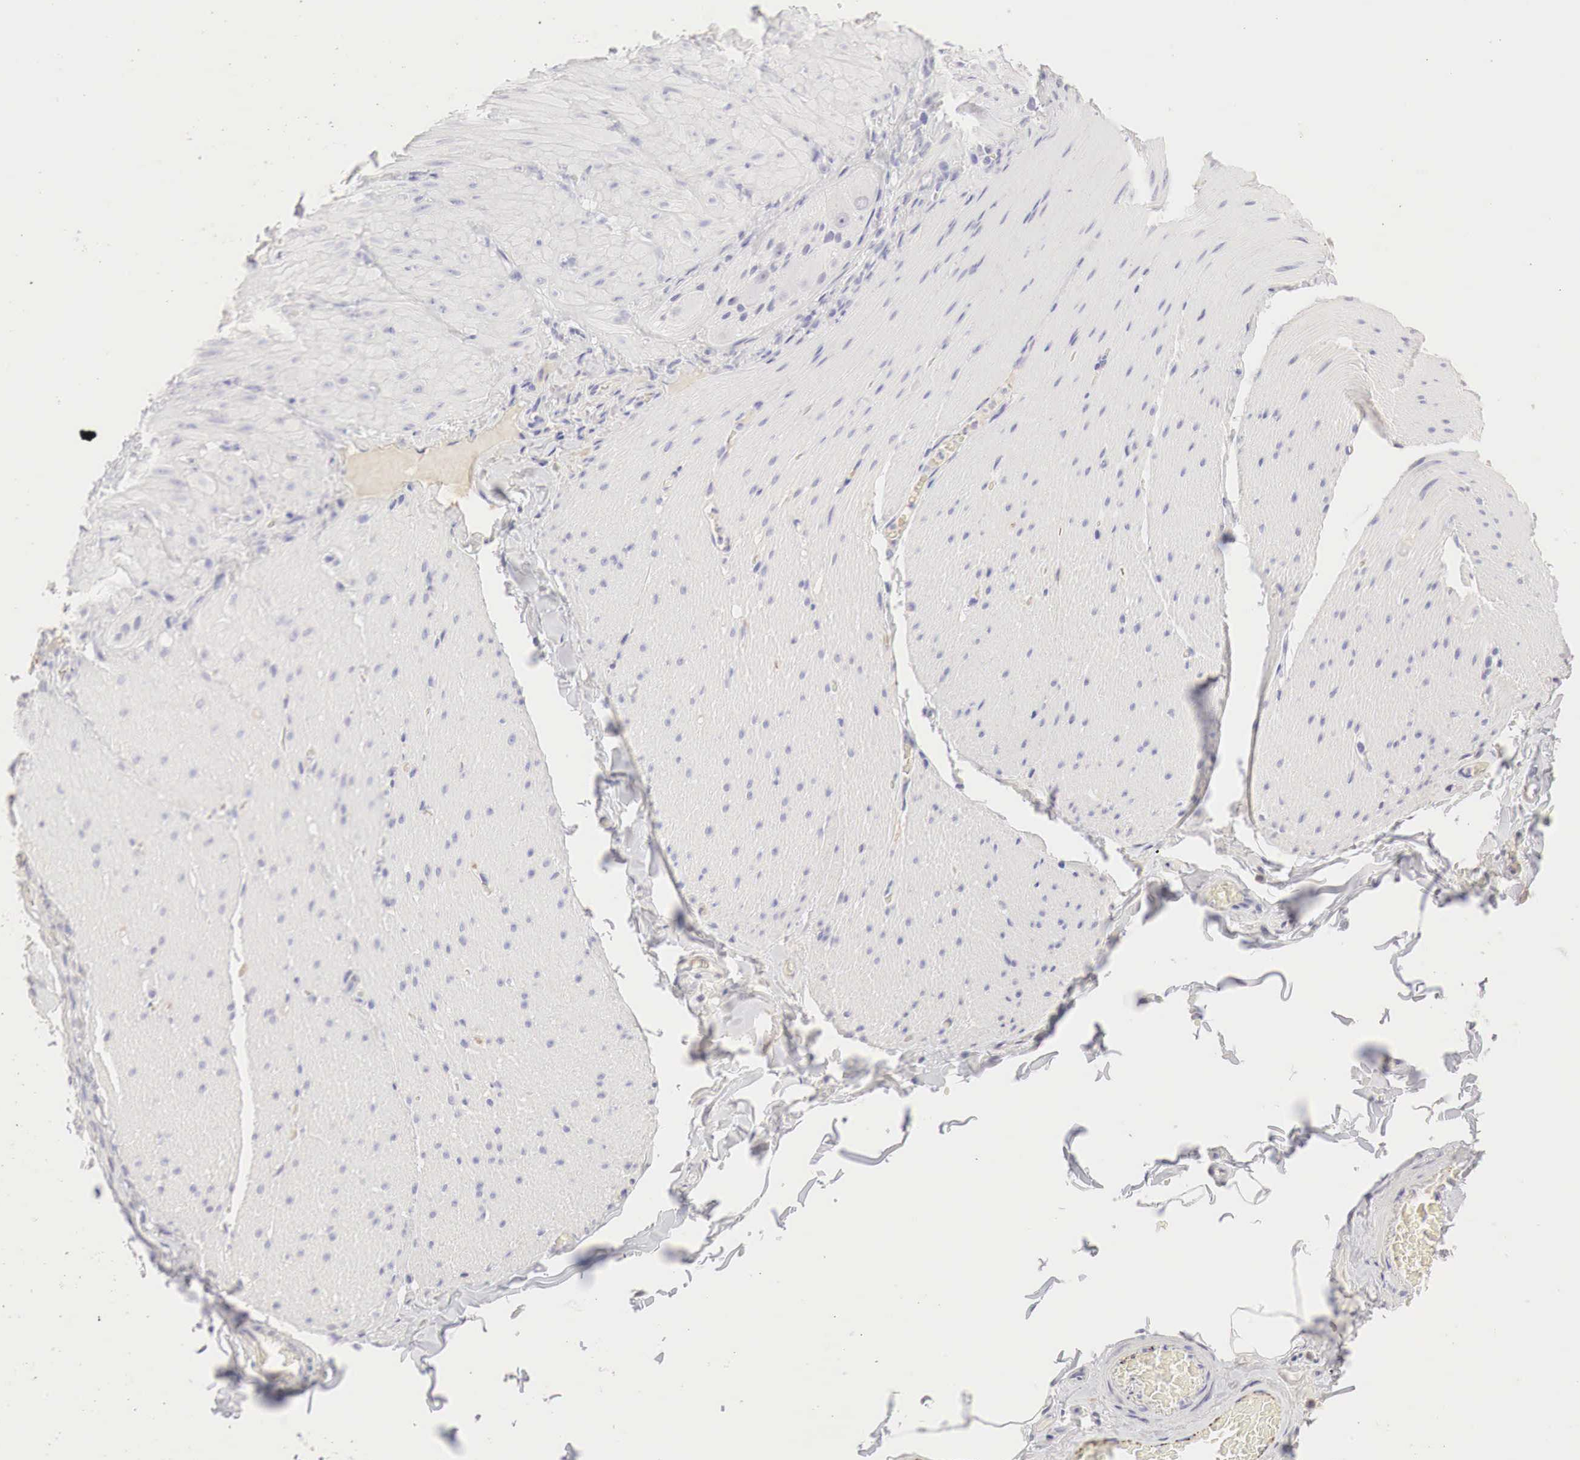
{"staining": {"intensity": "negative", "quantity": "none", "location": "none"}, "tissue": "smooth muscle", "cell_type": "Smooth muscle cells", "image_type": "normal", "snomed": [{"axis": "morphology", "description": "Normal tissue, NOS"}, {"axis": "topography", "description": "Duodenum"}], "caption": "Protein analysis of unremarkable smooth muscle demonstrates no significant staining in smooth muscle cells. (DAB (3,3'-diaminobenzidine) IHC visualized using brightfield microscopy, high magnification).", "gene": "OTC", "patient": {"sex": "male", "age": 63}}